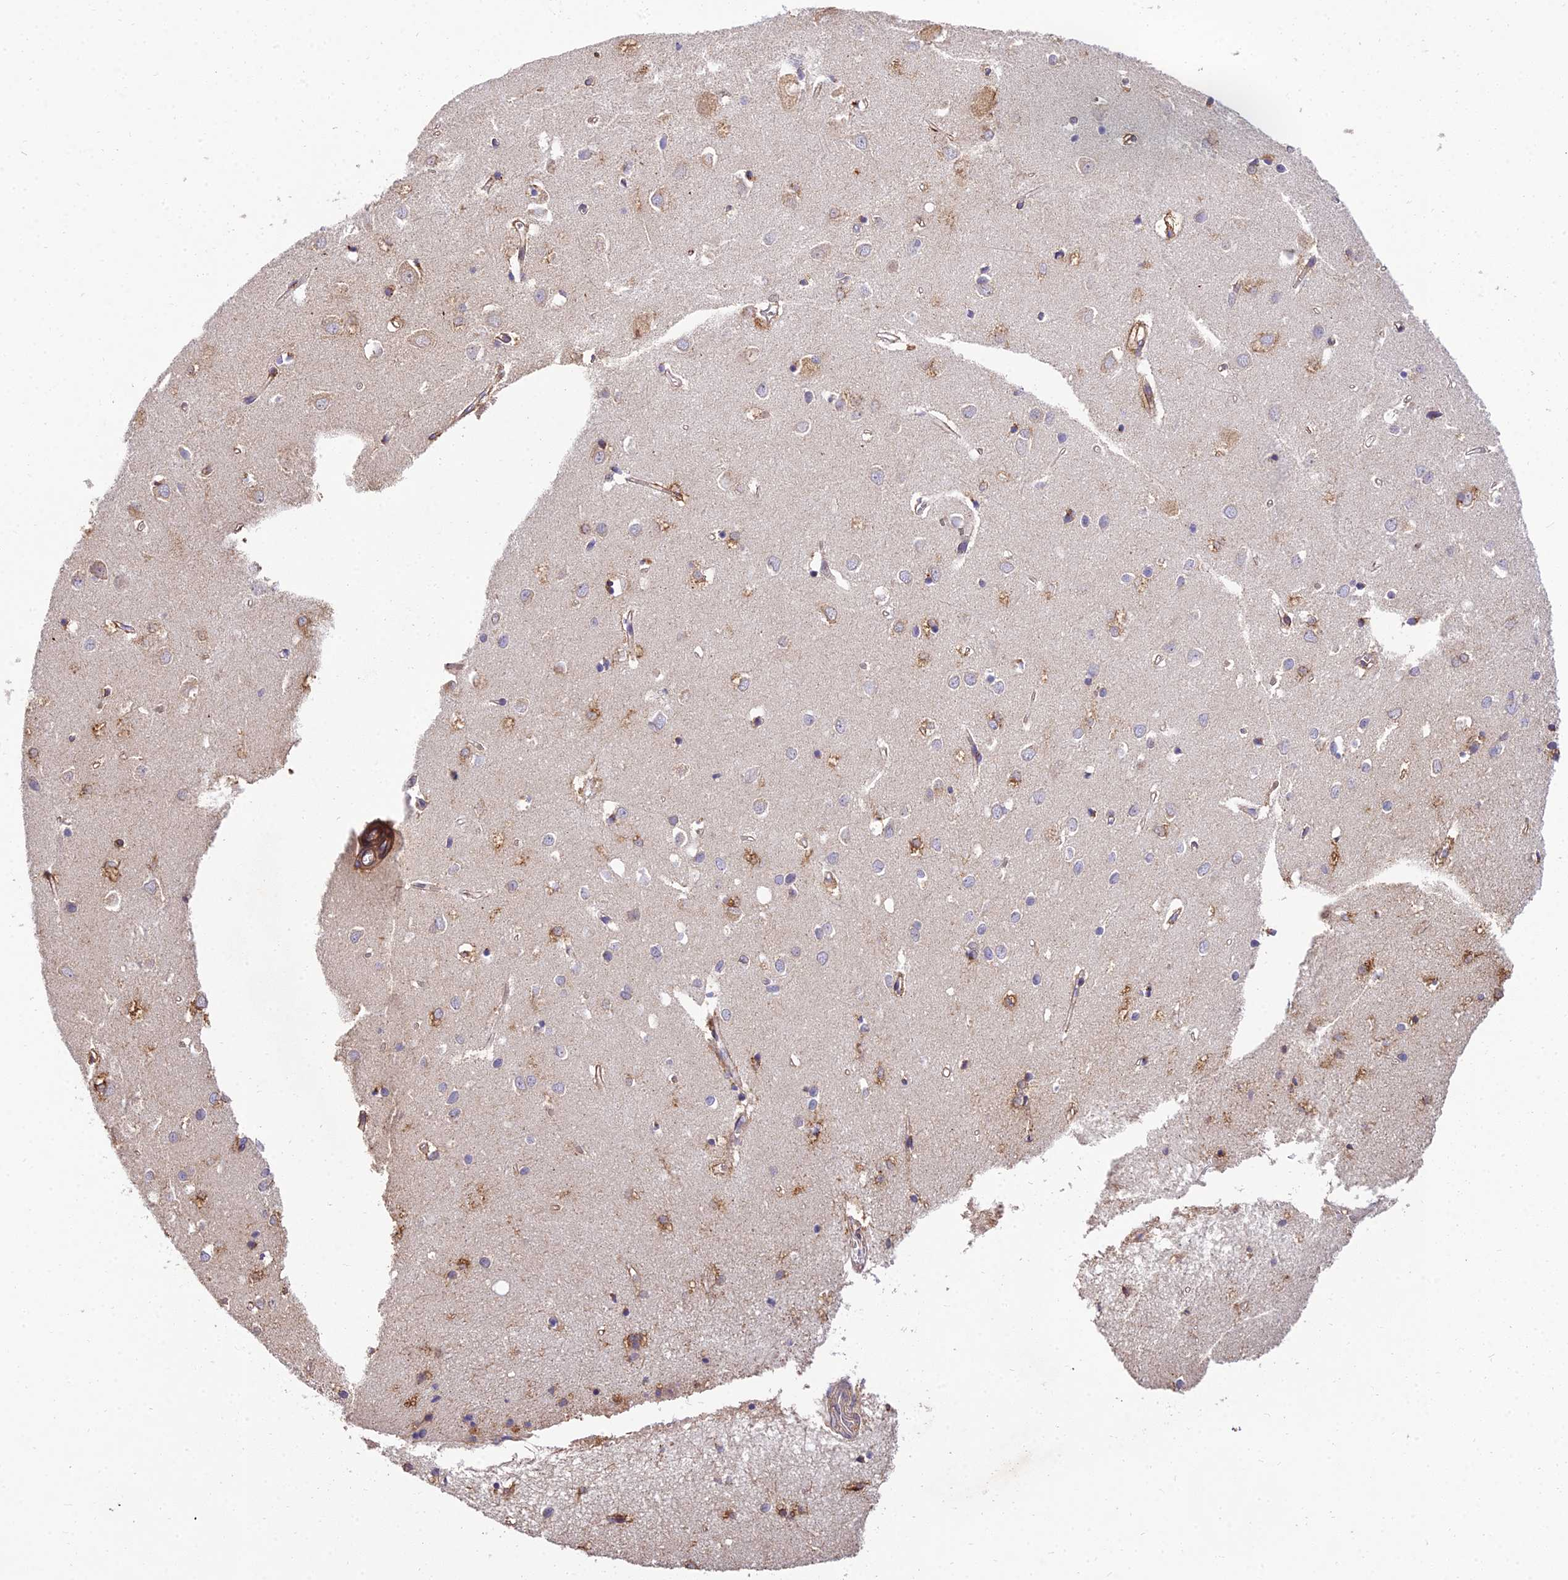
{"staining": {"intensity": "moderate", "quantity": ">75%", "location": "cytoplasmic/membranous"}, "tissue": "cerebral cortex", "cell_type": "Endothelial cells", "image_type": "normal", "snomed": [{"axis": "morphology", "description": "Normal tissue, NOS"}, {"axis": "topography", "description": "Cerebral cortex"}], "caption": "An immunohistochemistry (IHC) histopathology image of normal tissue is shown. Protein staining in brown shows moderate cytoplasmic/membranous positivity in cerebral cortex within endothelial cells.", "gene": "ARL8A", "patient": {"sex": "female", "age": 64}}